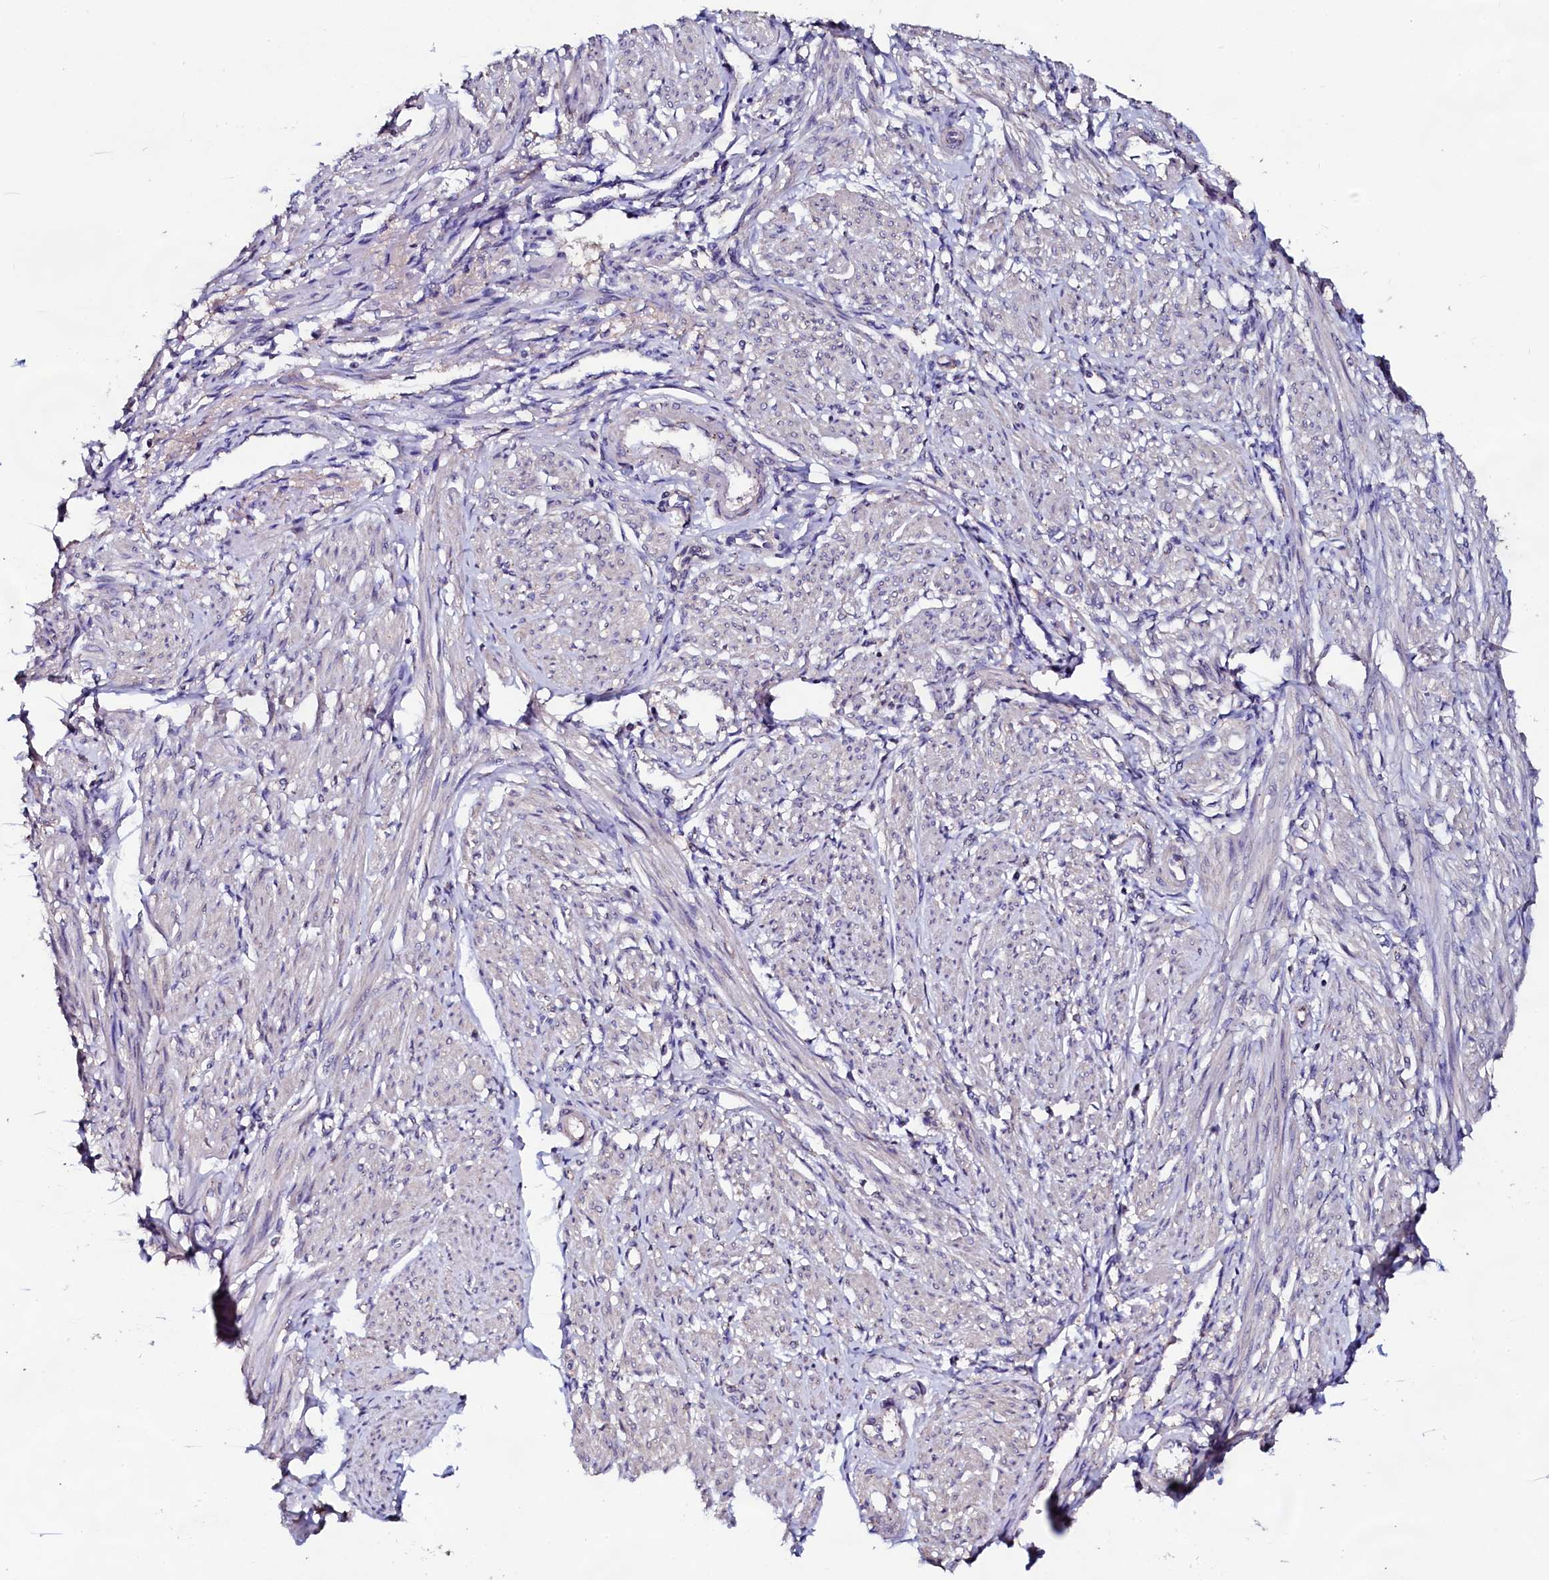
{"staining": {"intensity": "negative", "quantity": "none", "location": "none"}, "tissue": "smooth muscle", "cell_type": "Smooth muscle cells", "image_type": "normal", "snomed": [{"axis": "morphology", "description": "Normal tissue, NOS"}, {"axis": "topography", "description": "Smooth muscle"}], "caption": "A histopathology image of human smooth muscle is negative for staining in smooth muscle cells. (Stains: DAB IHC with hematoxylin counter stain, Microscopy: brightfield microscopy at high magnification).", "gene": "USPL1", "patient": {"sex": "female", "age": 39}}